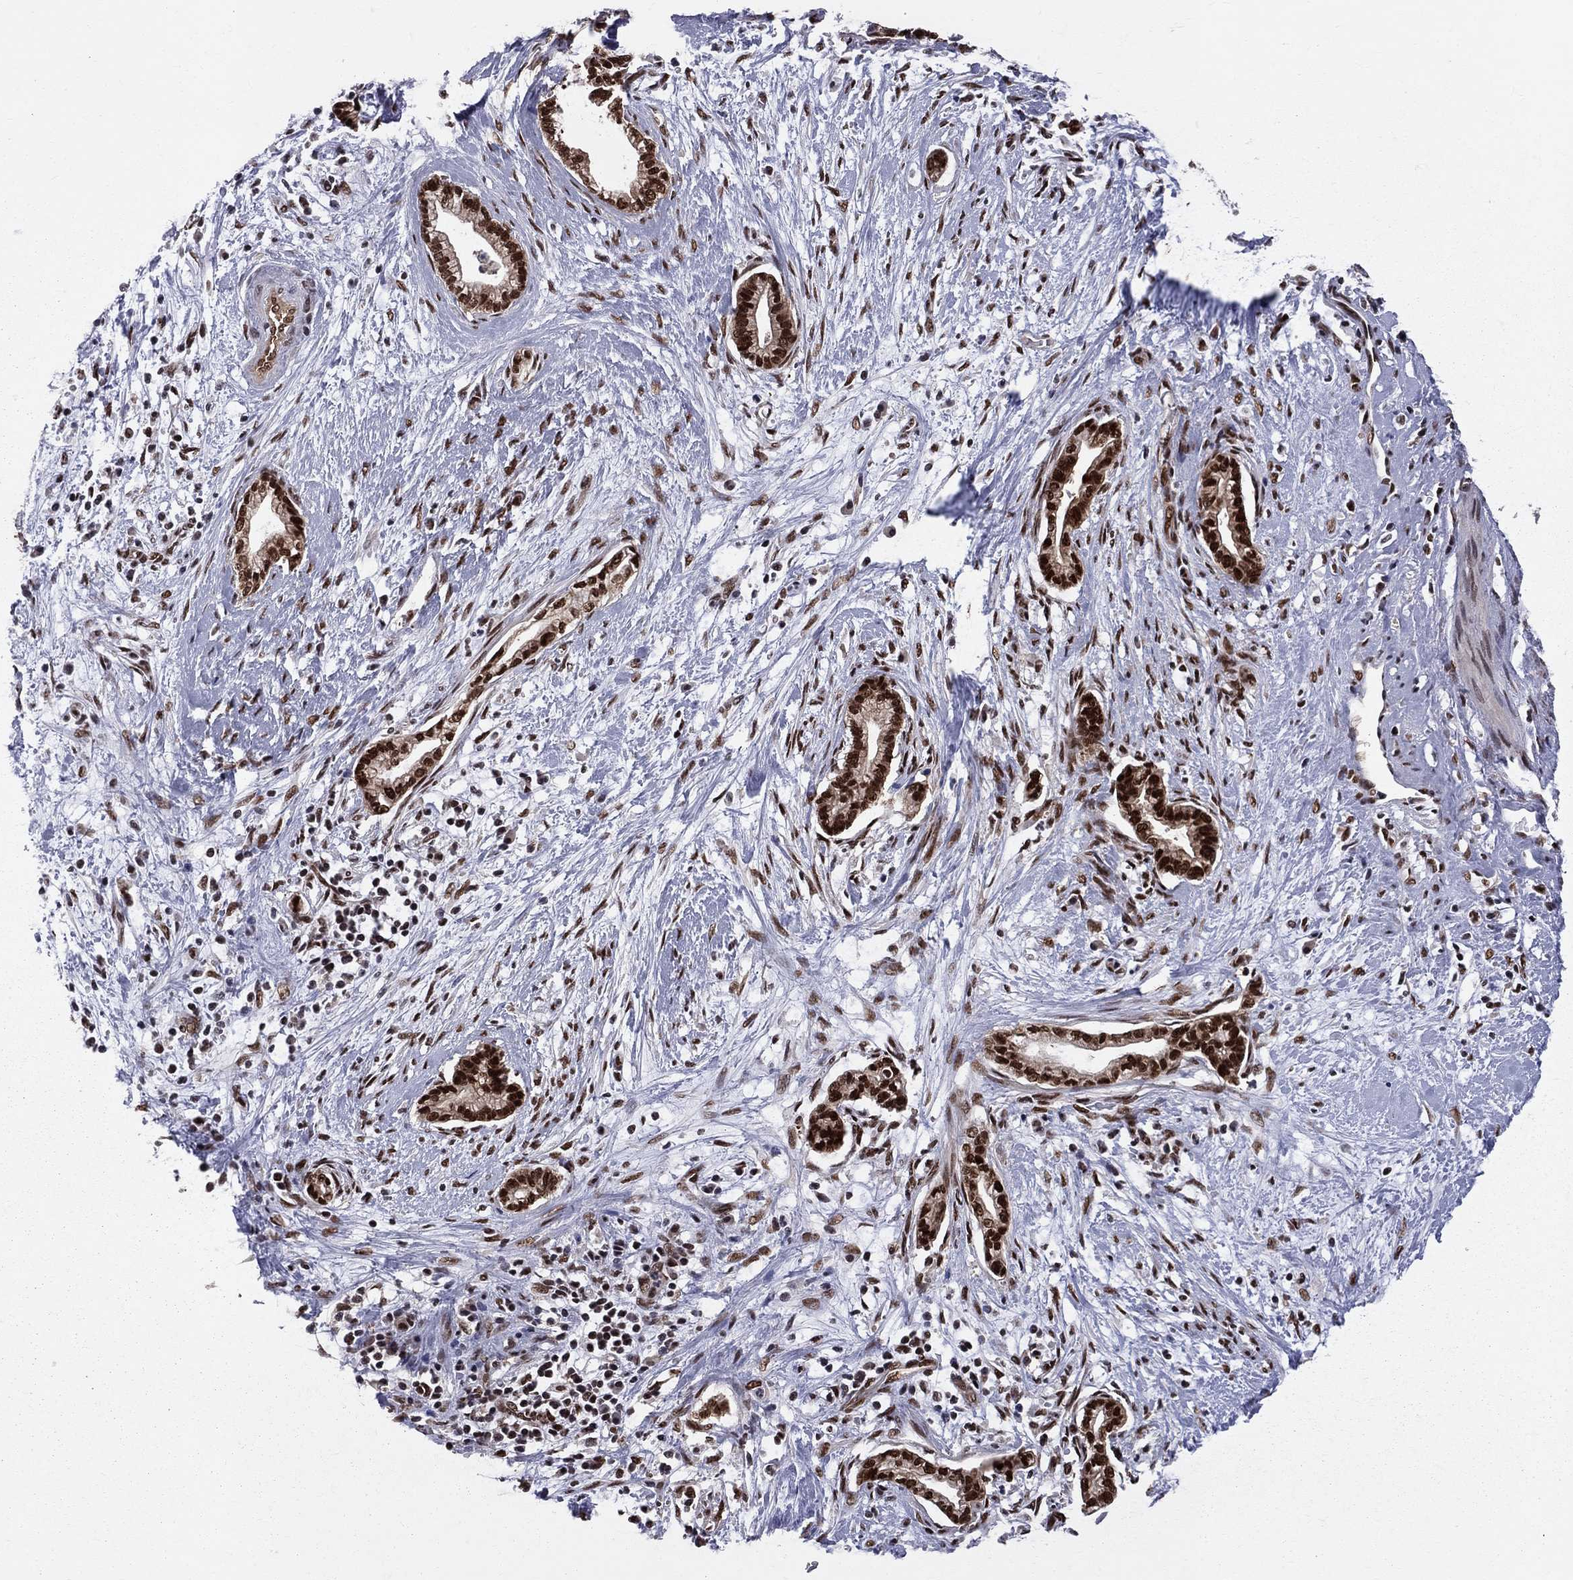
{"staining": {"intensity": "strong", "quantity": ">75%", "location": "nuclear"}, "tissue": "cervical cancer", "cell_type": "Tumor cells", "image_type": "cancer", "snomed": [{"axis": "morphology", "description": "Adenocarcinoma, NOS"}, {"axis": "topography", "description": "Cervix"}], "caption": "This micrograph demonstrates immunohistochemistry (IHC) staining of cervical adenocarcinoma, with high strong nuclear positivity in about >75% of tumor cells.", "gene": "SAP30L", "patient": {"sex": "female", "age": 62}}